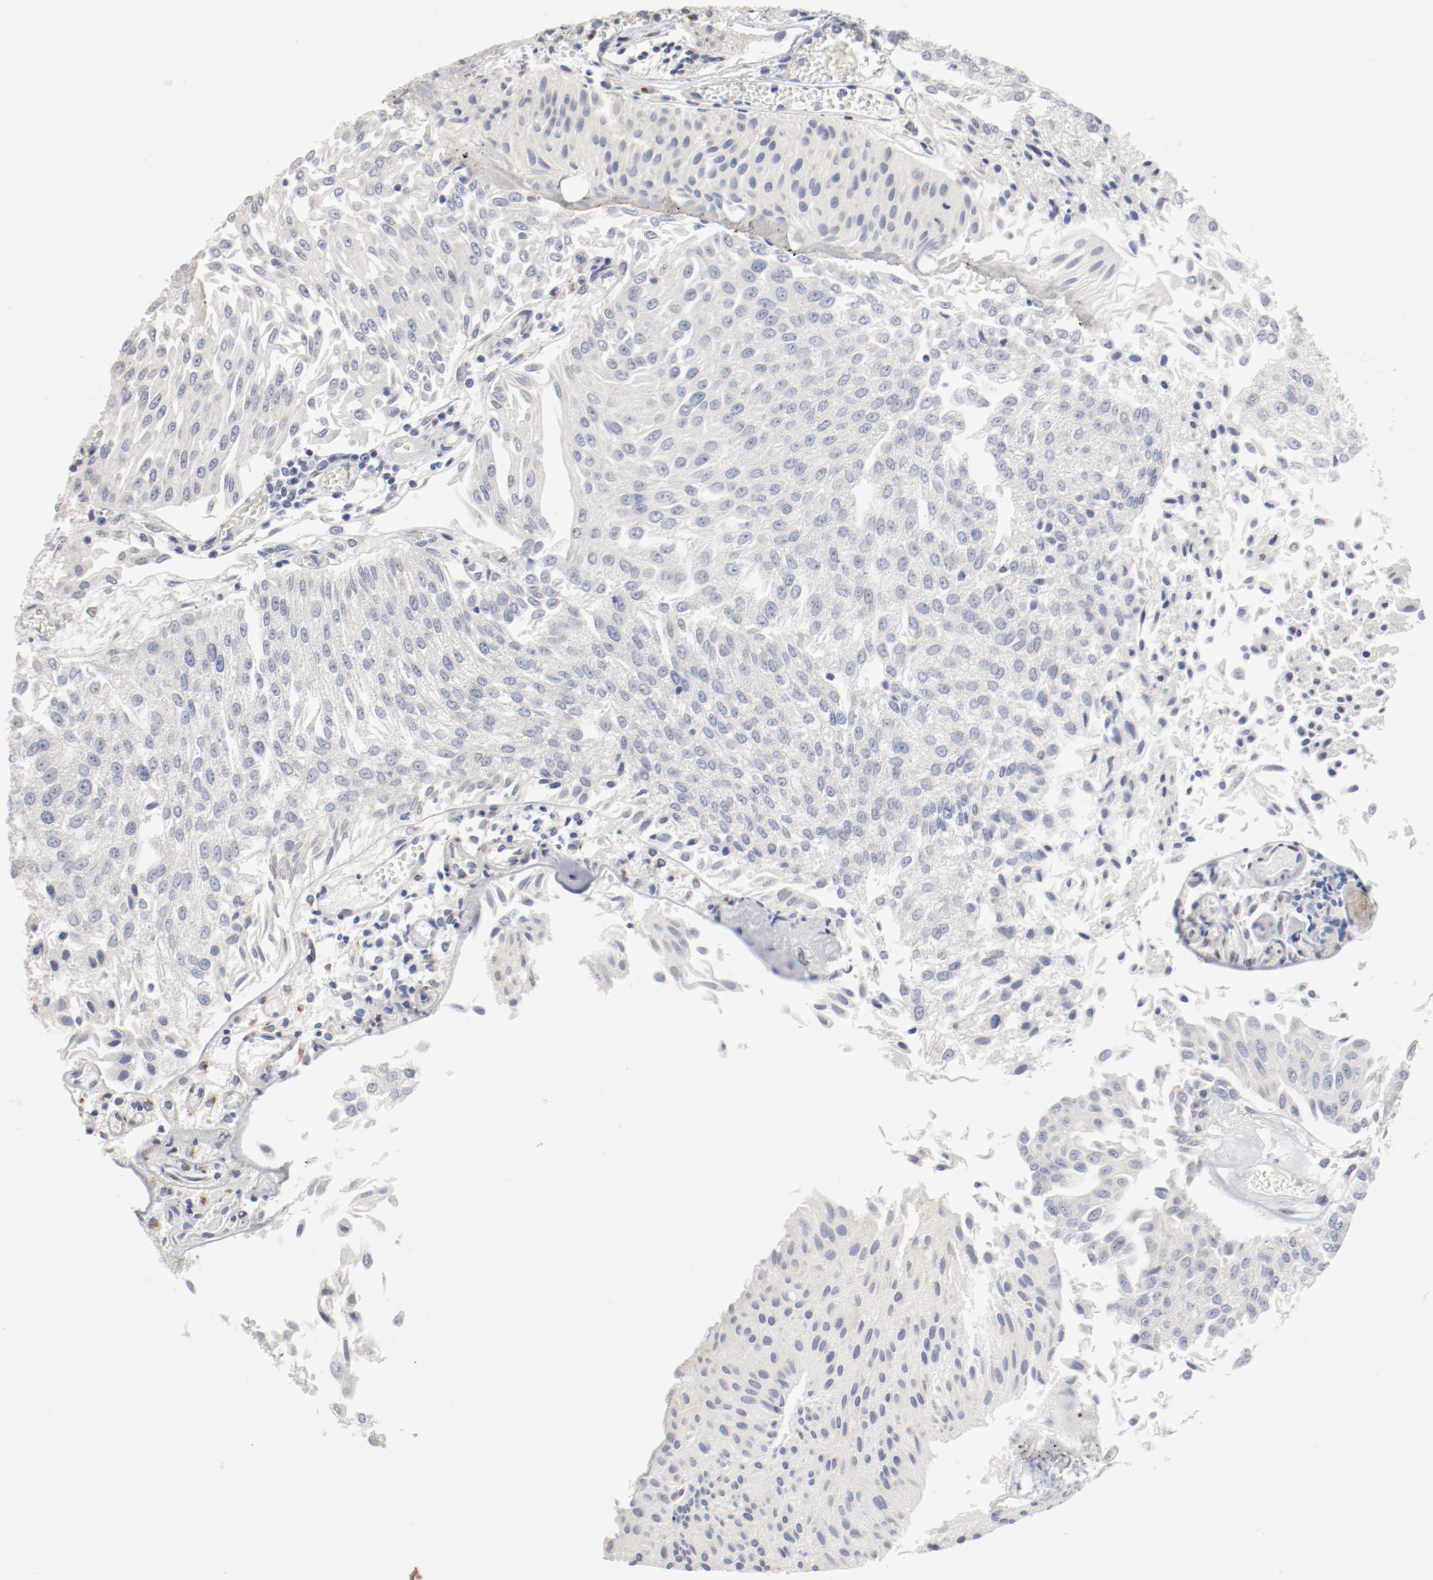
{"staining": {"intensity": "negative", "quantity": "none", "location": "none"}, "tissue": "urothelial cancer", "cell_type": "Tumor cells", "image_type": "cancer", "snomed": [{"axis": "morphology", "description": "Urothelial carcinoma, Low grade"}, {"axis": "topography", "description": "Urinary bladder"}], "caption": "Immunohistochemistry (IHC) histopathology image of neoplastic tissue: low-grade urothelial carcinoma stained with DAB exhibits no significant protein expression in tumor cells. (Immunohistochemistry (IHC), brightfield microscopy, high magnification).", "gene": "AK7", "patient": {"sex": "male", "age": 86}}